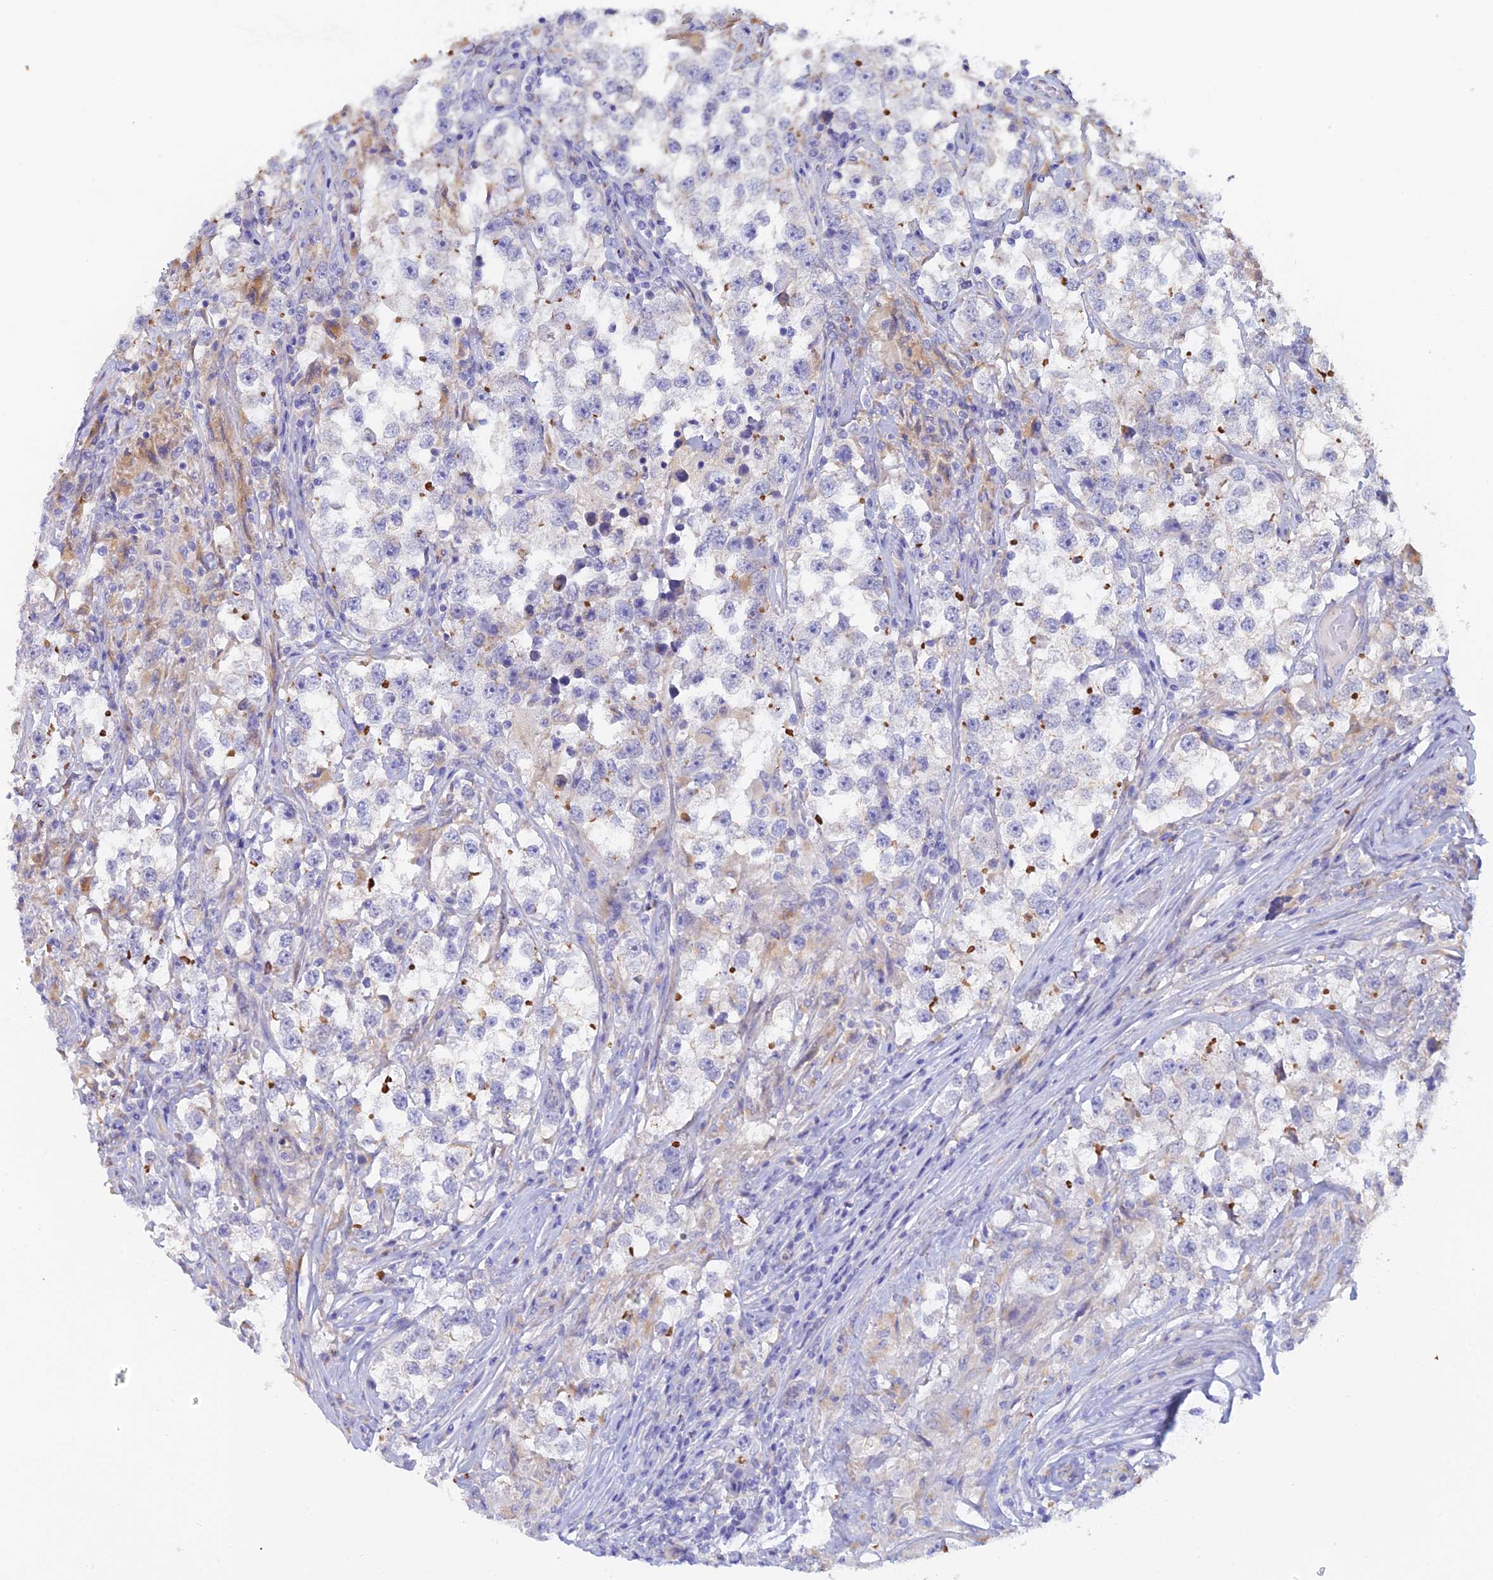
{"staining": {"intensity": "negative", "quantity": "none", "location": "none"}, "tissue": "testis cancer", "cell_type": "Tumor cells", "image_type": "cancer", "snomed": [{"axis": "morphology", "description": "Seminoma, NOS"}, {"axis": "topography", "description": "Testis"}], "caption": "The photomicrograph displays no staining of tumor cells in testis seminoma.", "gene": "FZR1", "patient": {"sex": "male", "age": 46}}